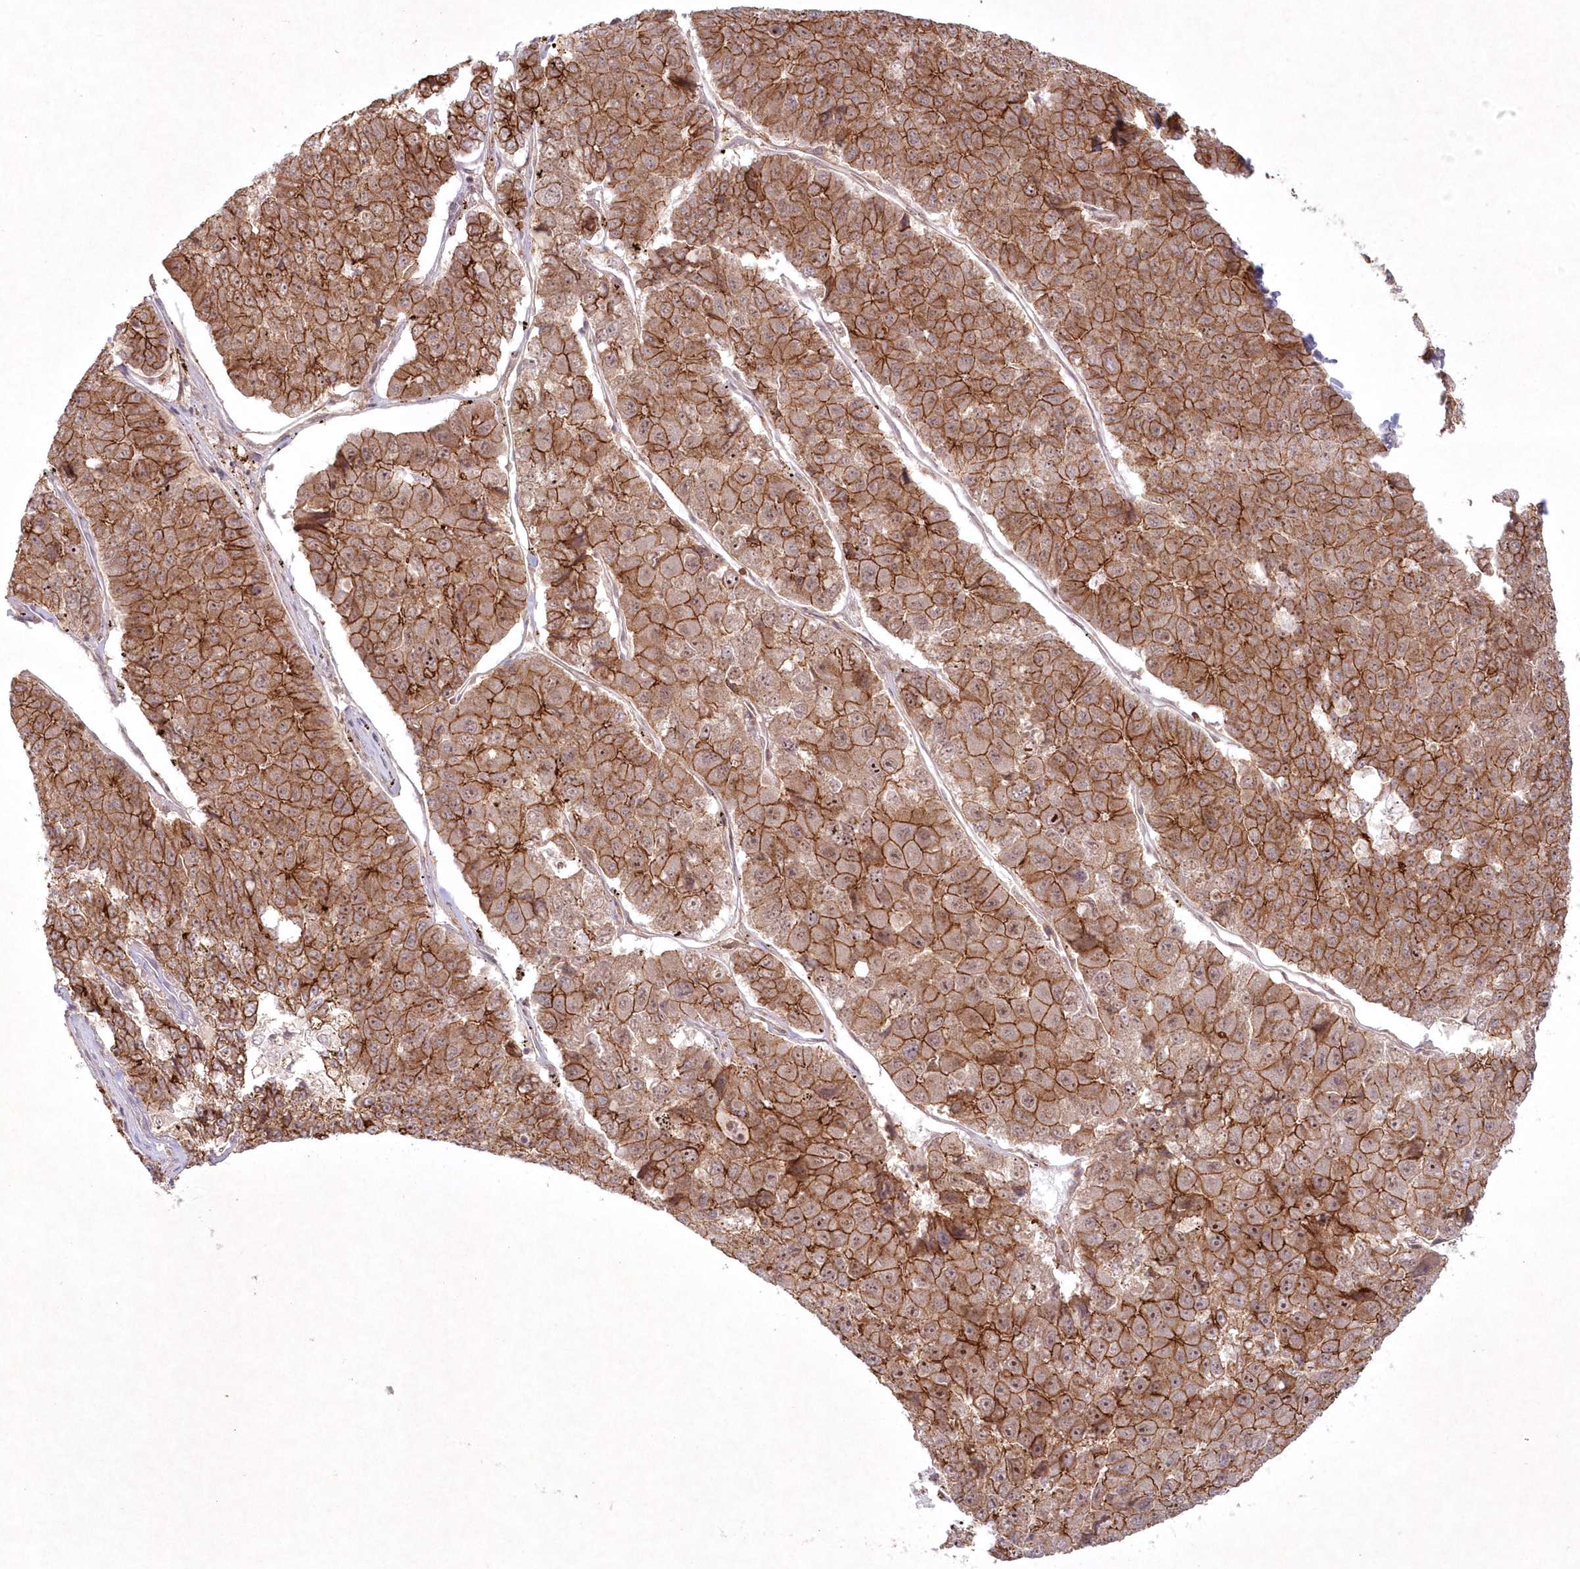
{"staining": {"intensity": "moderate", "quantity": ">75%", "location": "cytoplasmic/membranous,nuclear"}, "tissue": "pancreatic cancer", "cell_type": "Tumor cells", "image_type": "cancer", "snomed": [{"axis": "morphology", "description": "Adenocarcinoma, NOS"}, {"axis": "topography", "description": "Pancreas"}], "caption": "The image displays a brown stain indicating the presence of a protein in the cytoplasmic/membranous and nuclear of tumor cells in pancreatic cancer.", "gene": "TOGARAM2", "patient": {"sex": "male", "age": 50}}